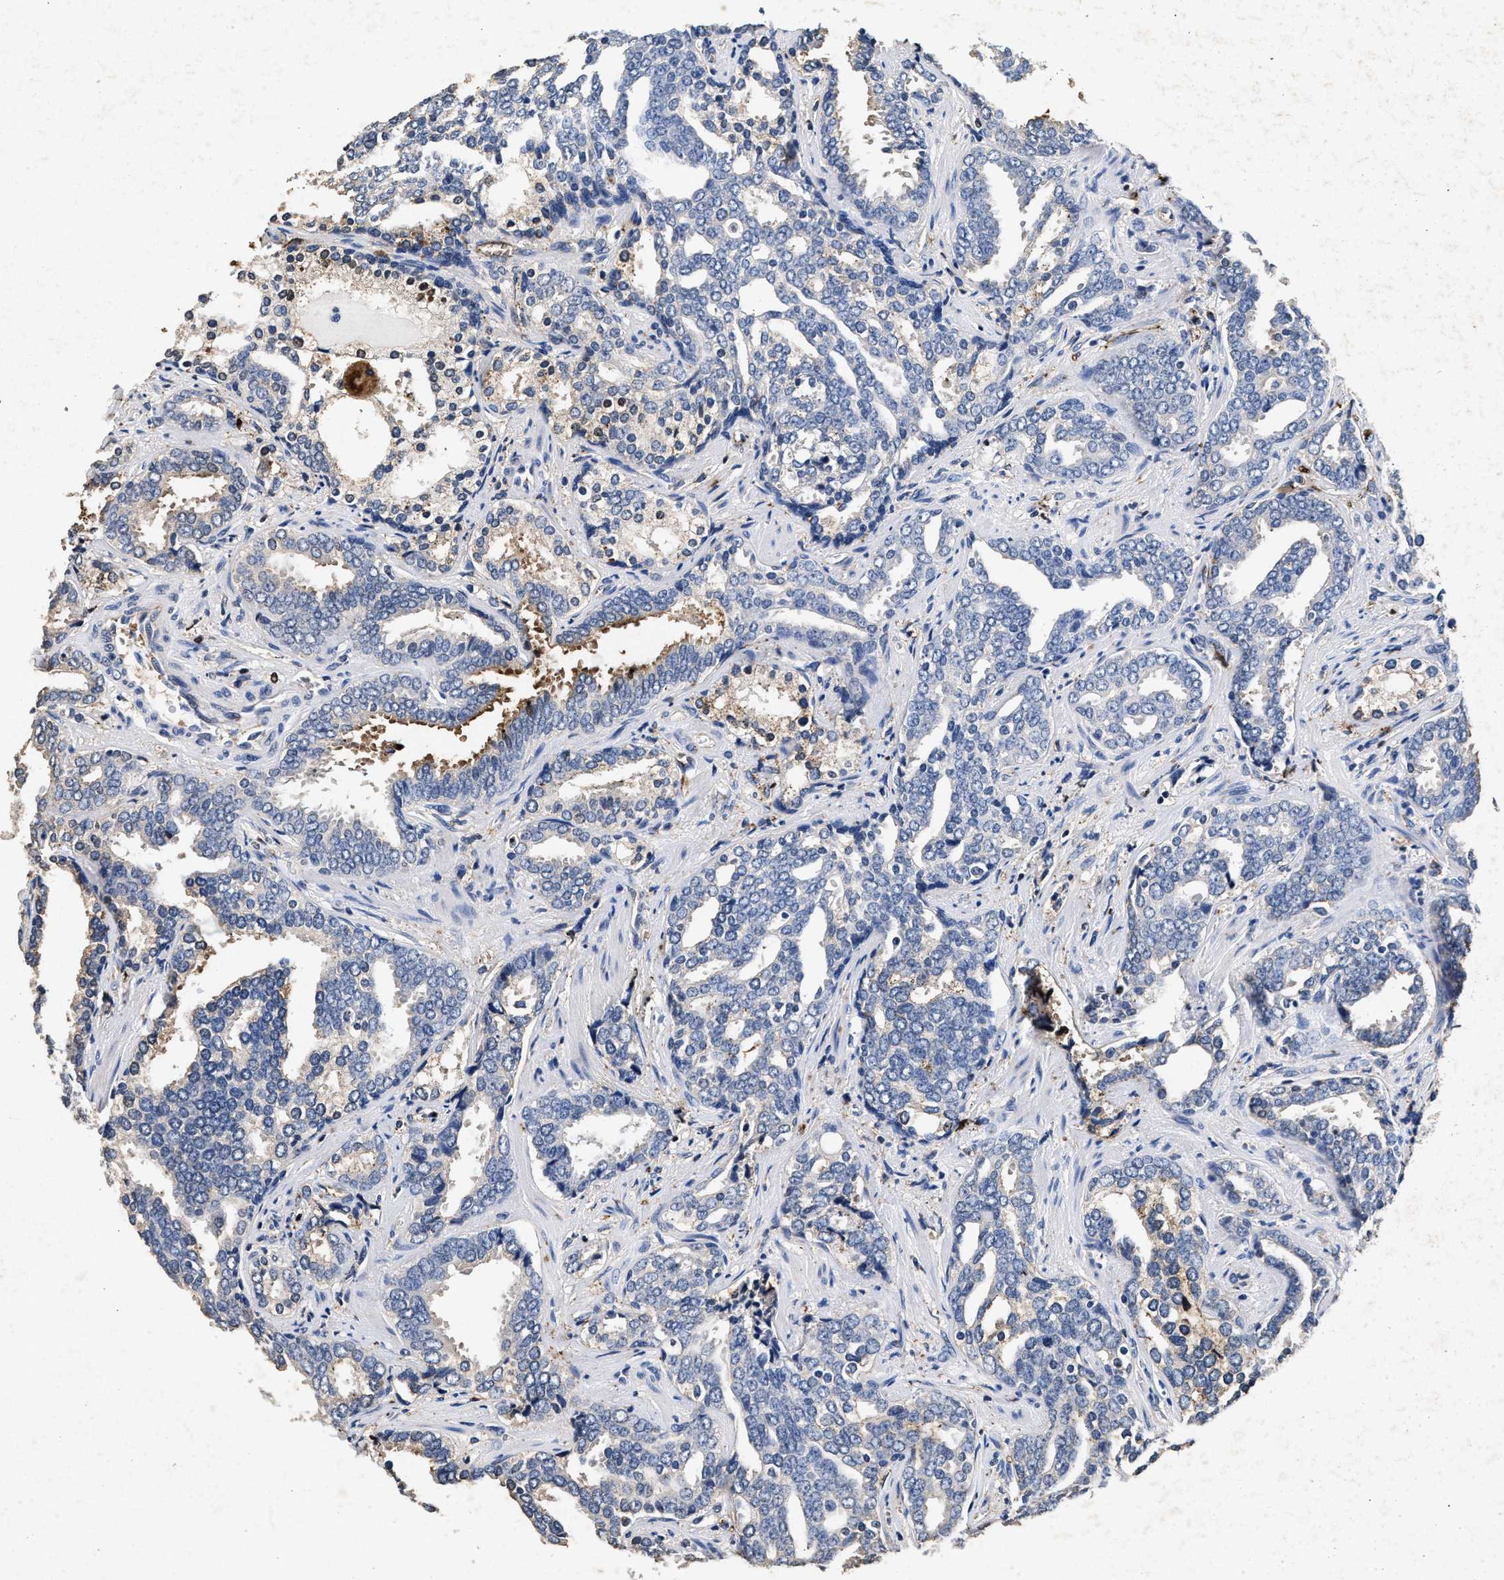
{"staining": {"intensity": "negative", "quantity": "none", "location": "none"}, "tissue": "prostate cancer", "cell_type": "Tumor cells", "image_type": "cancer", "snomed": [{"axis": "morphology", "description": "Adenocarcinoma, High grade"}, {"axis": "topography", "description": "Prostate"}], "caption": "High power microscopy photomicrograph of an IHC micrograph of prostate adenocarcinoma (high-grade), revealing no significant expression in tumor cells.", "gene": "LTB4R2", "patient": {"sex": "male", "age": 67}}